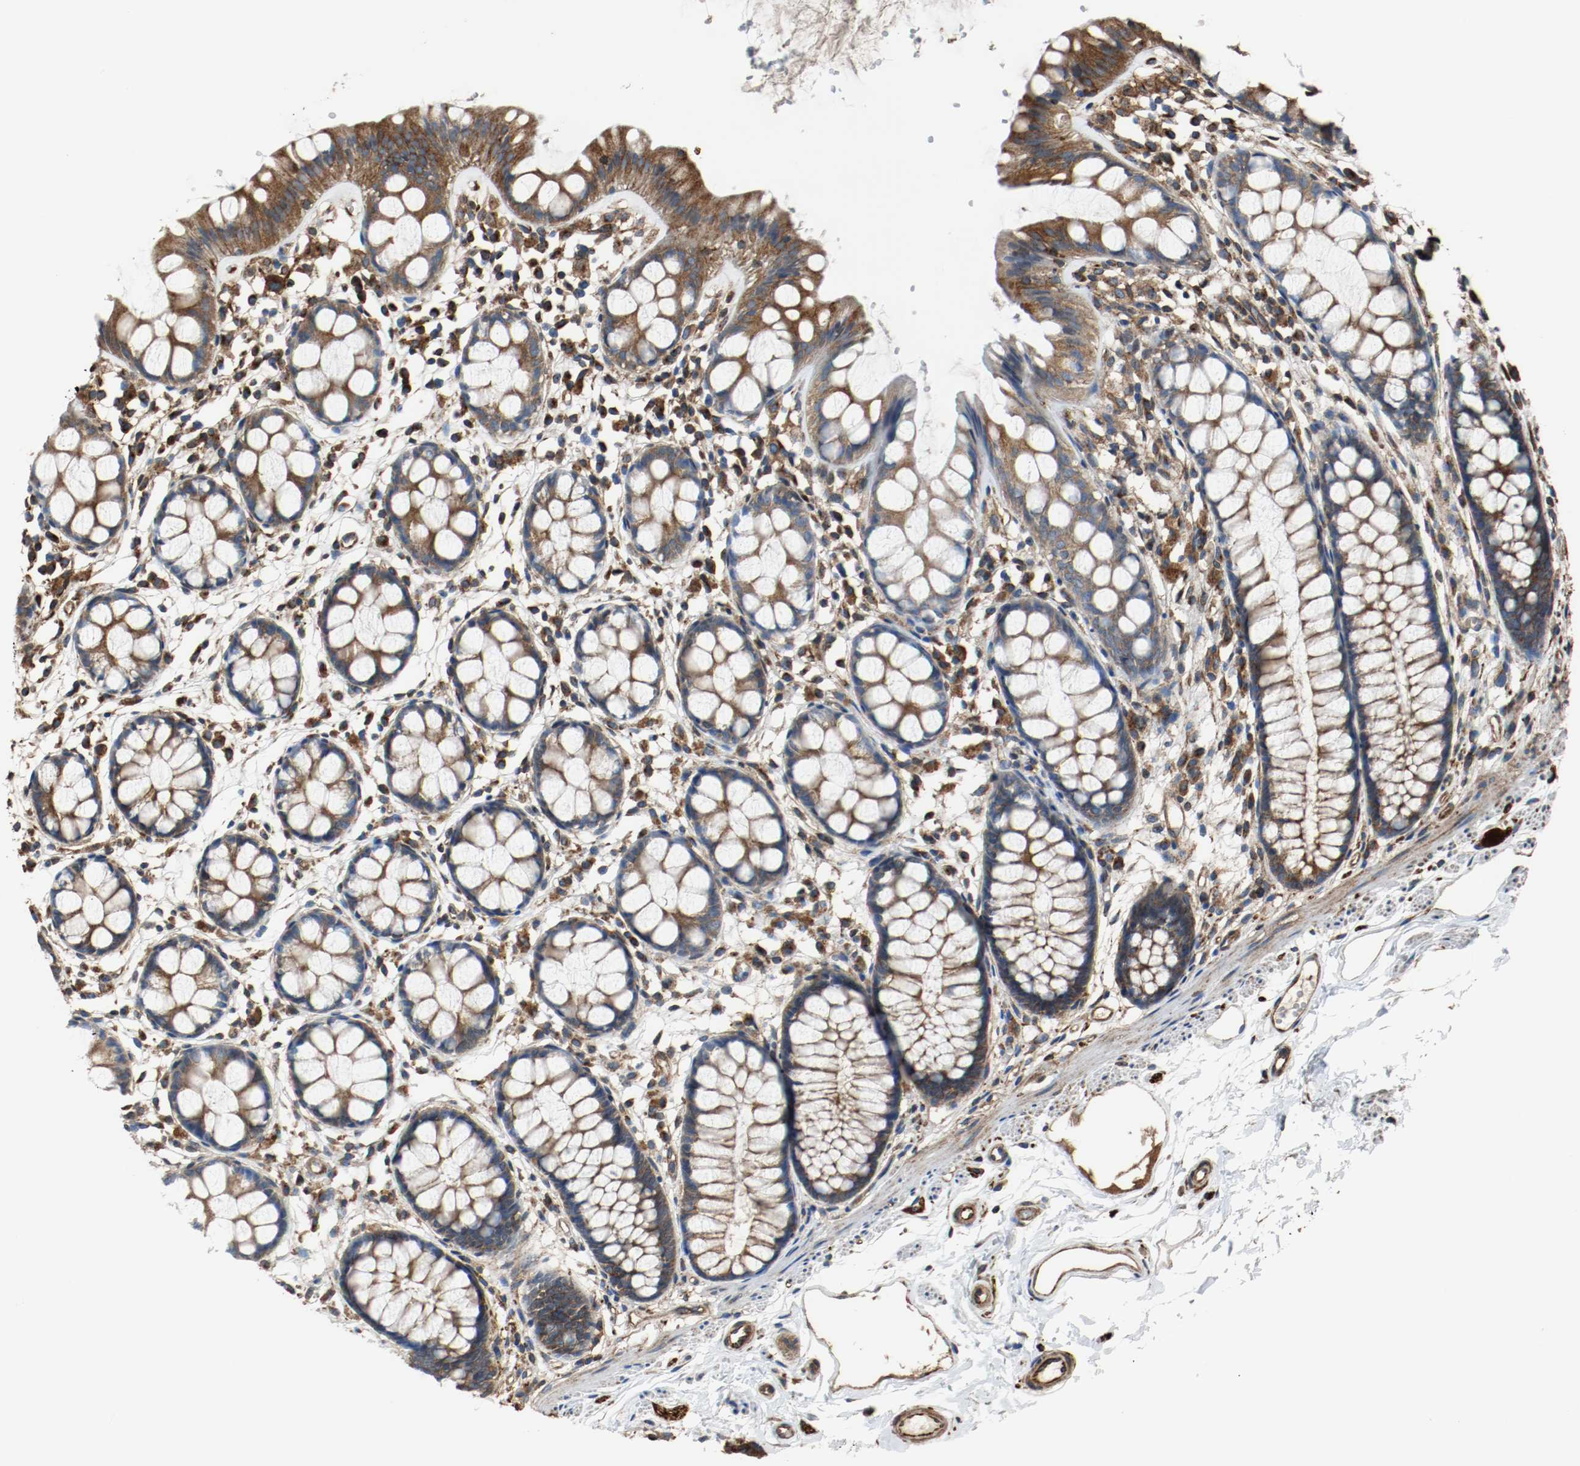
{"staining": {"intensity": "strong", "quantity": ">75%", "location": "cytoplasmic/membranous"}, "tissue": "rectum", "cell_type": "Glandular cells", "image_type": "normal", "snomed": [{"axis": "morphology", "description": "Normal tissue, NOS"}, {"axis": "topography", "description": "Rectum"}], "caption": "DAB immunohistochemical staining of normal human rectum displays strong cytoplasmic/membranous protein staining in about >75% of glandular cells. (Brightfield microscopy of DAB IHC at high magnification).", "gene": "TUBA3D", "patient": {"sex": "female", "age": 66}}